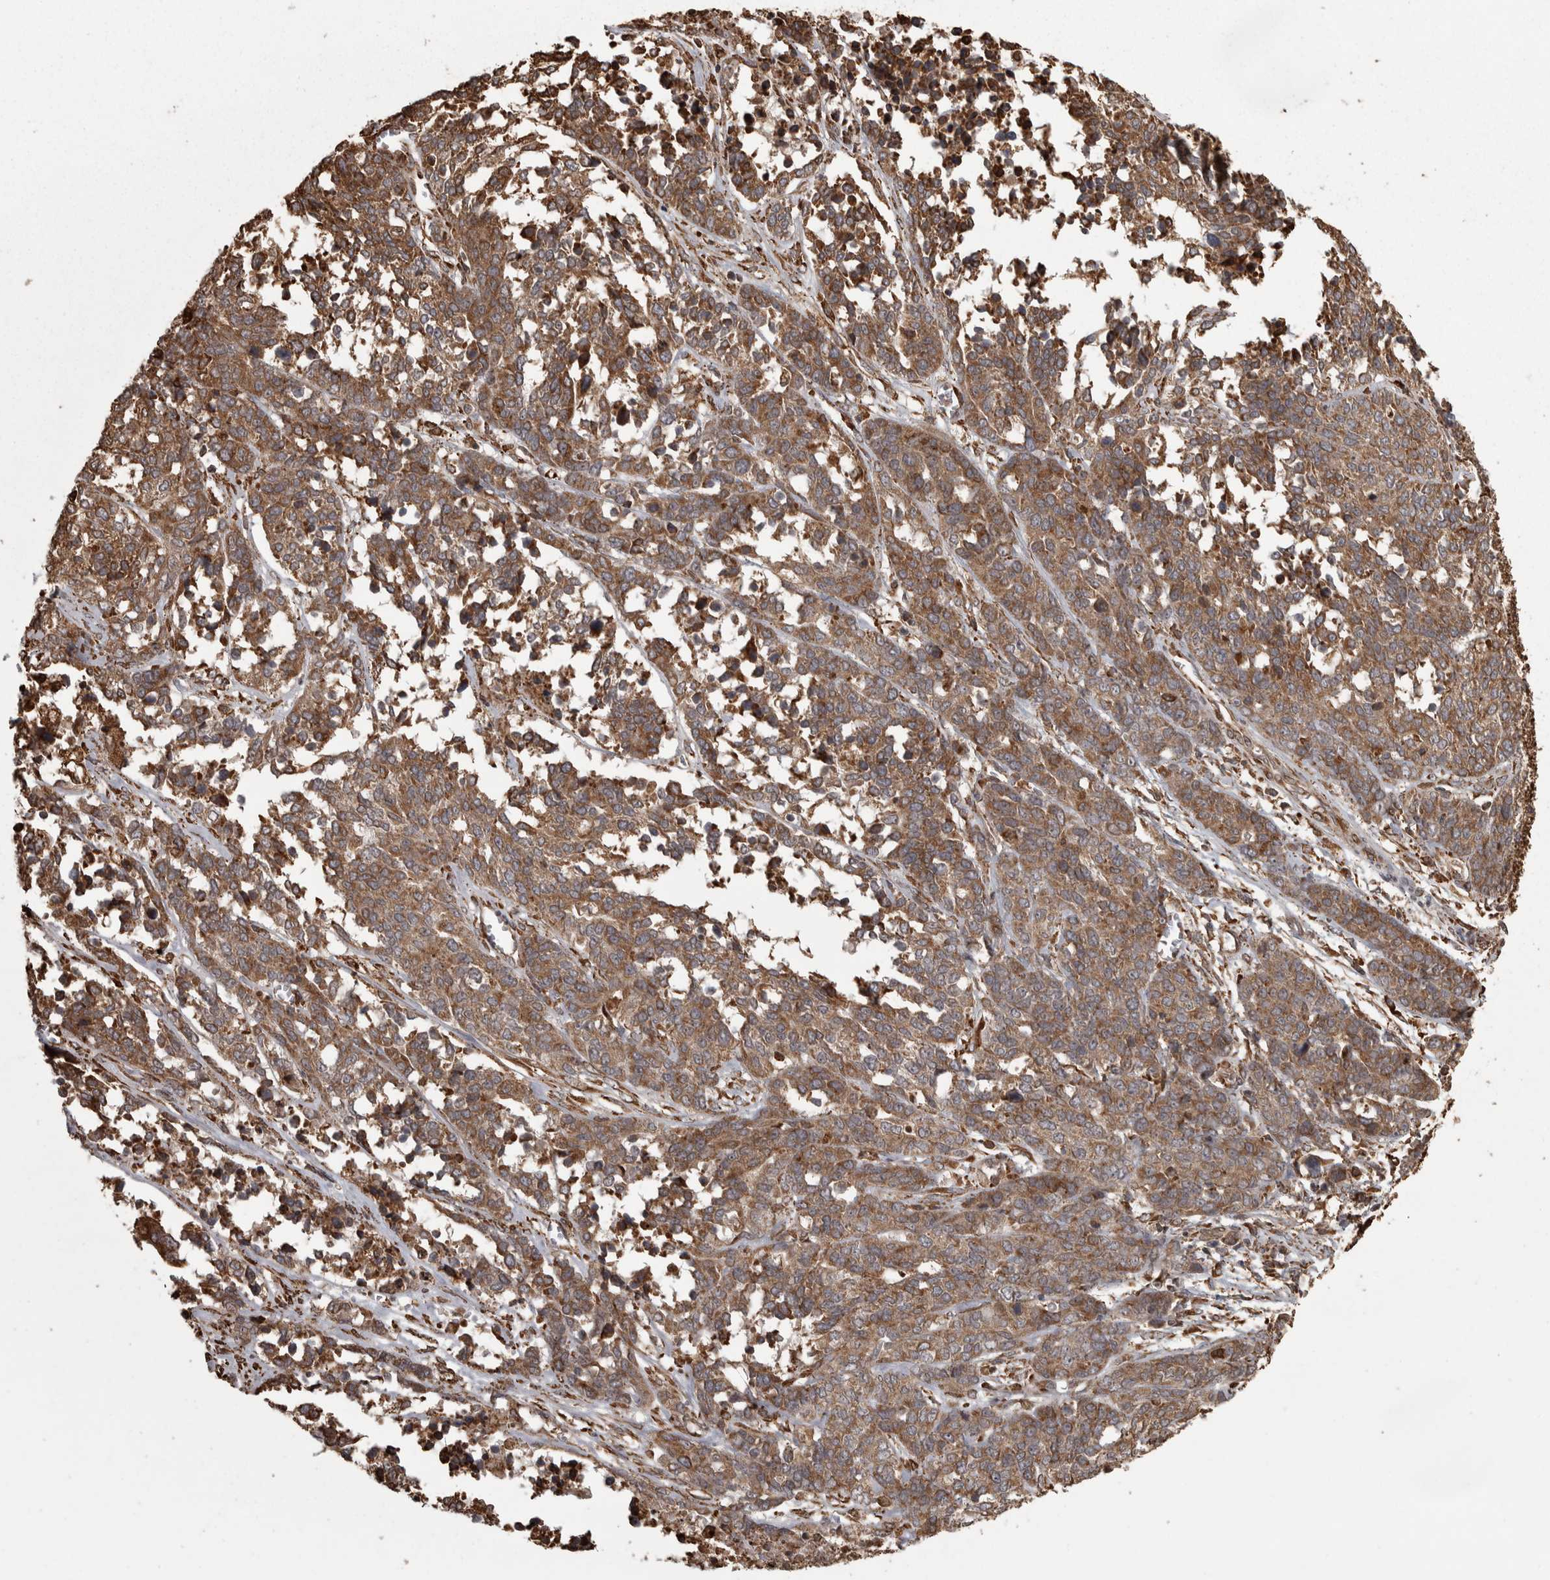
{"staining": {"intensity": "moderate", "quantity": ">75%", "location": "cytoplasmic/membranous"}, "tissue": "ovarian cancer", "cell_type": "Tumor cells", "image_type": "cancer", "snomed": [{"axis": "morphology", "description": "Cystadenocarcinoma, serous, NOS"}, {"axis": "topography", "description": "Ovary"}], "caption": "Immunohistochemistry staining of serous cystadenocarcinoma (ovarian), which reveals medium levels of moderate cytoplasmic/membranous staining in approximately >75% of tumor cells indicating moderate cytoplasmic/membranous protein staining. The staining was performed using DAB (3,3'-diaminobenzidine) (brown) for protein detection and nuclei were counterstained in hematoxylin (blue).", "gene": "AGBL3", "patient": {"sex": "female", "age": 44}}